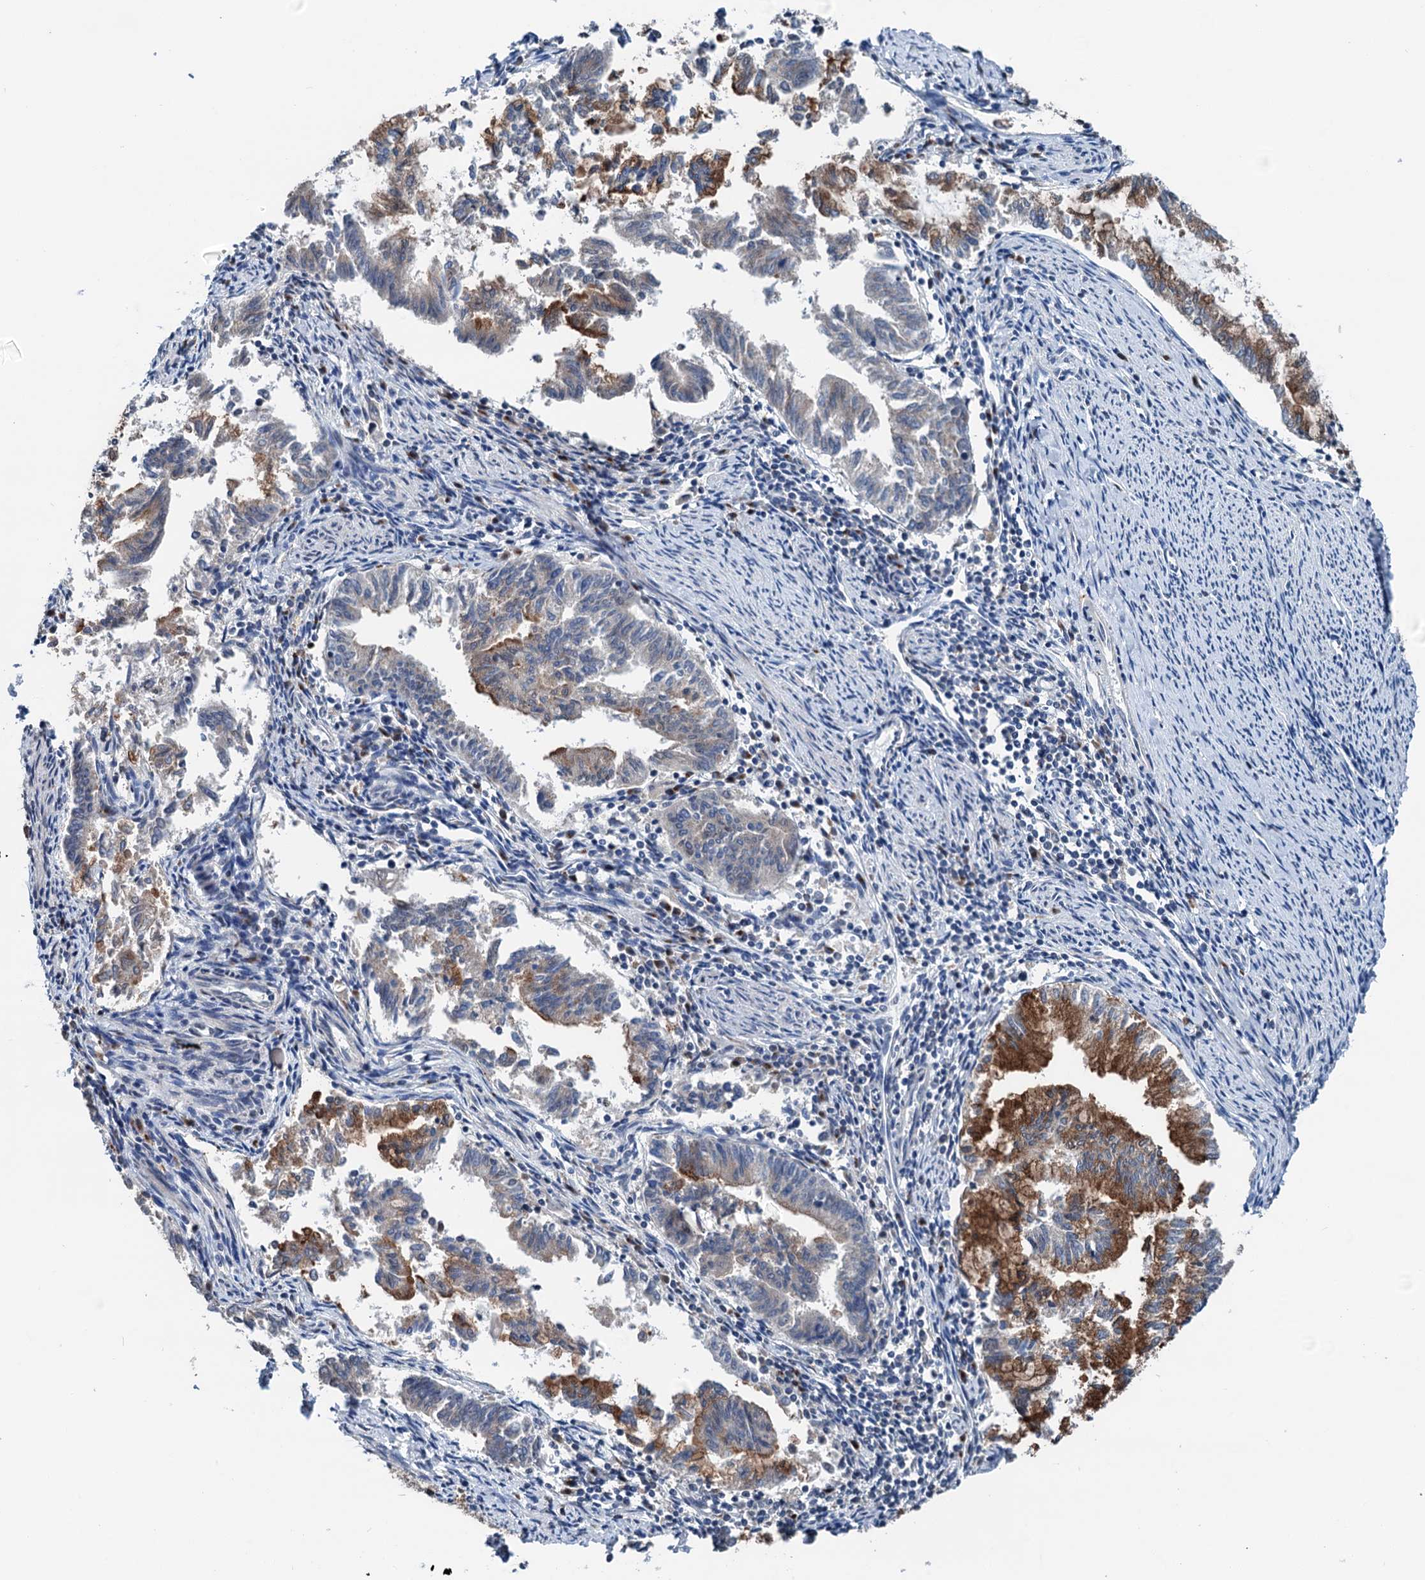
{"staining": {"intensity": "strong", "quantity": "25%-75%", "location": "cytoplasmic/membranous"}, "tissue": "endometrial cancer", "cell_type": "Tumor cells", "image_type": "cancer", "snomed": [{"axis": "morphology", "description": "Adenocarcinoma, NOS"}, {"axis": "topography", "description": "Endometrium"}], "caption": "DAB immunohistochemical staining of endometrial cancer (adenocarcinoma) shows strong cytoplasmic/membranous protein expression in about 25%-75% of tumor cells.", "gene": "SHLD1", "patient": {"sex": "female", "age": 79}}